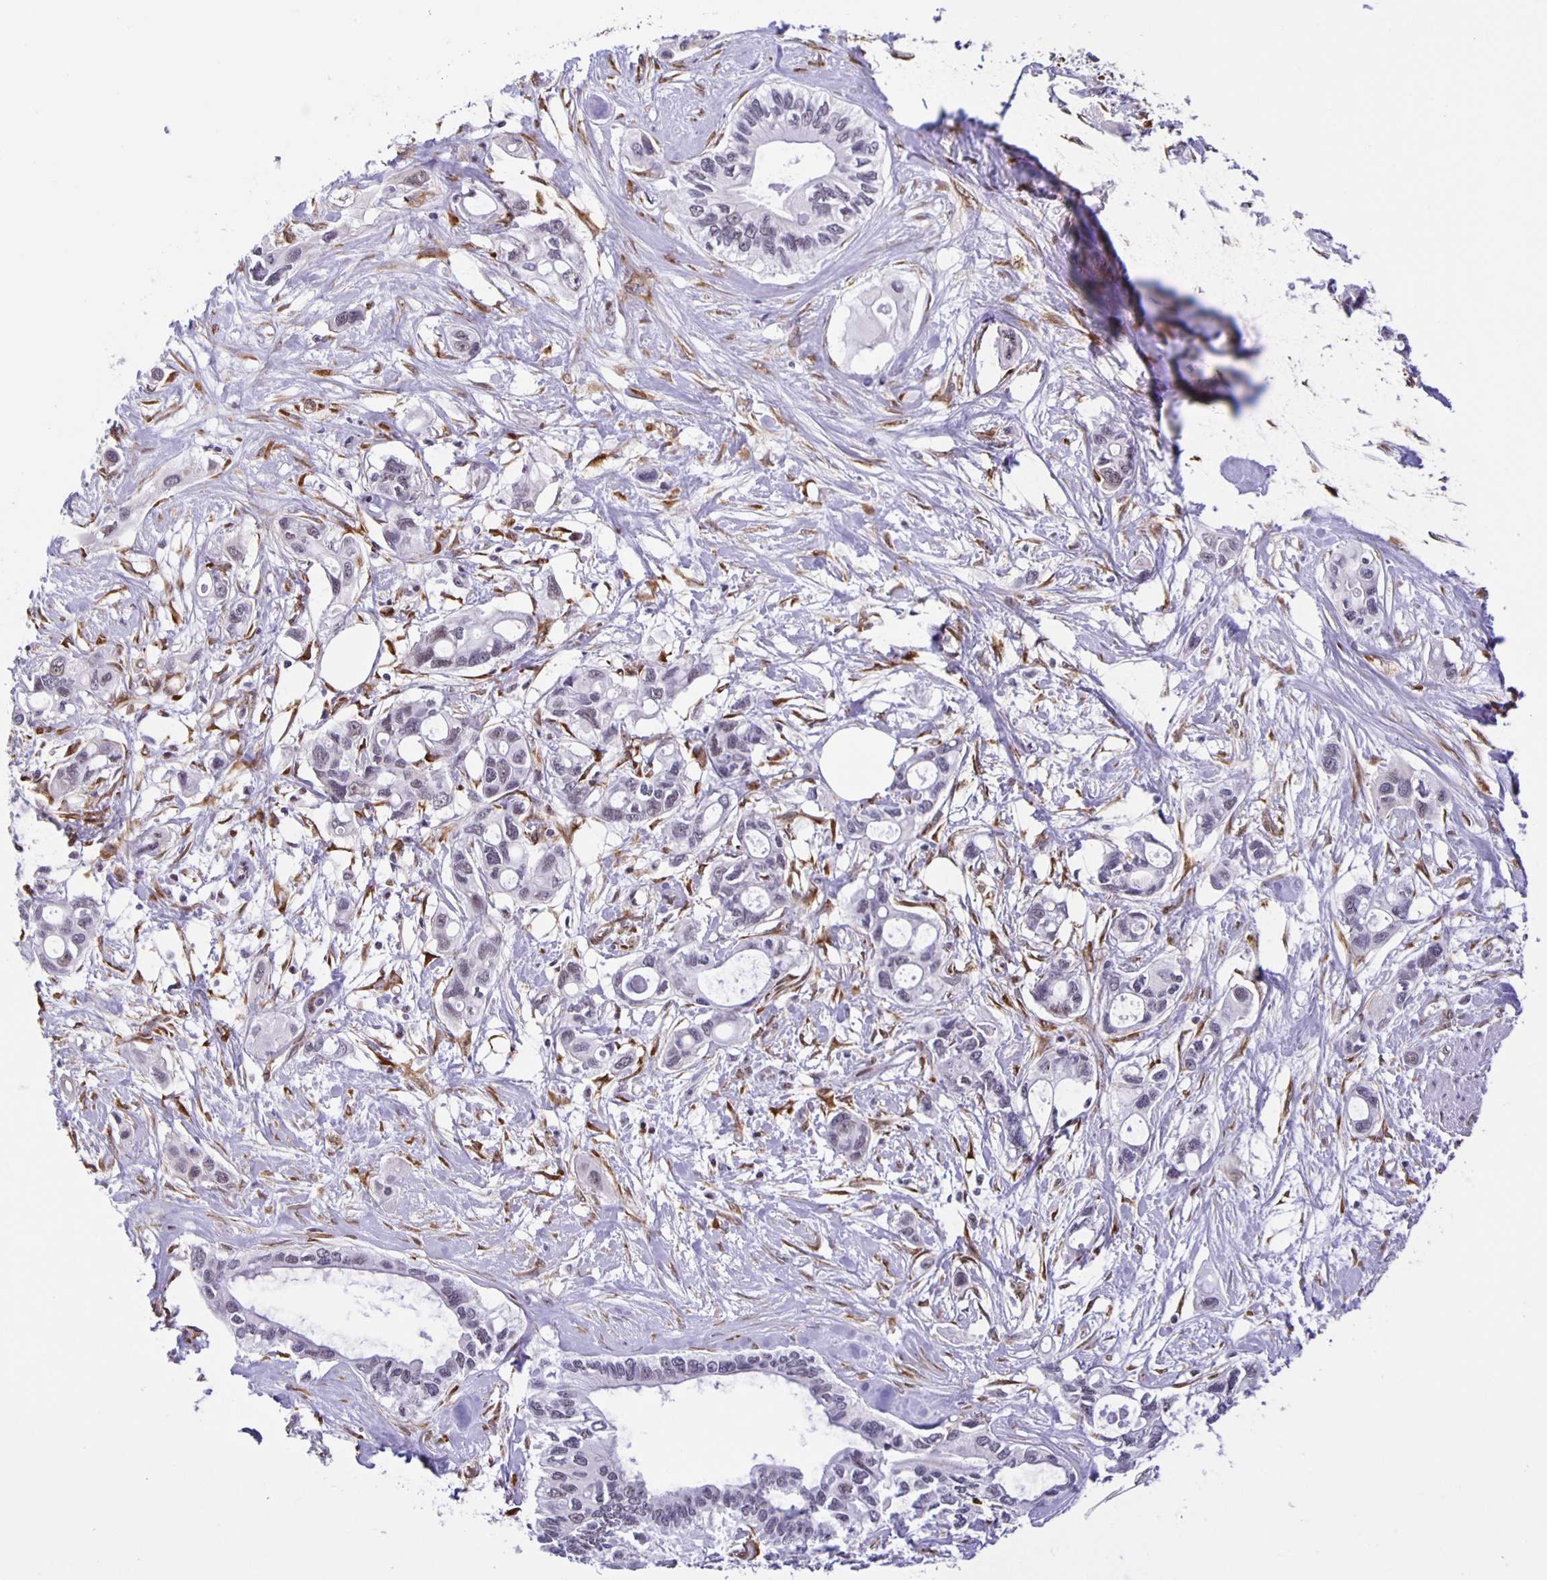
{"staining": {"intensity": "negative", "quantity": "none", "location": "none"}, "tissue": "pancreatic cancer", "cell_type": "Tumor cells", "image_type": "cancer", "snomed": [{"axis": "morphology", "description": "Adenocarcinoma, NOS"}, {"axis": "topography", "description": "Pancreas"}], "caption": "Immunohistochemistry micrograph of neoplastic tissue: human pancreatic cancer (adenocarcinoma) stained with DAB exhibits no significant protein positivity in tumor cells. (Brightfield microscopy of DAB immunohistochemistry at high magnification).", "gene": "ZRANB2", "patient": {"sex": "male", "age": 60}}